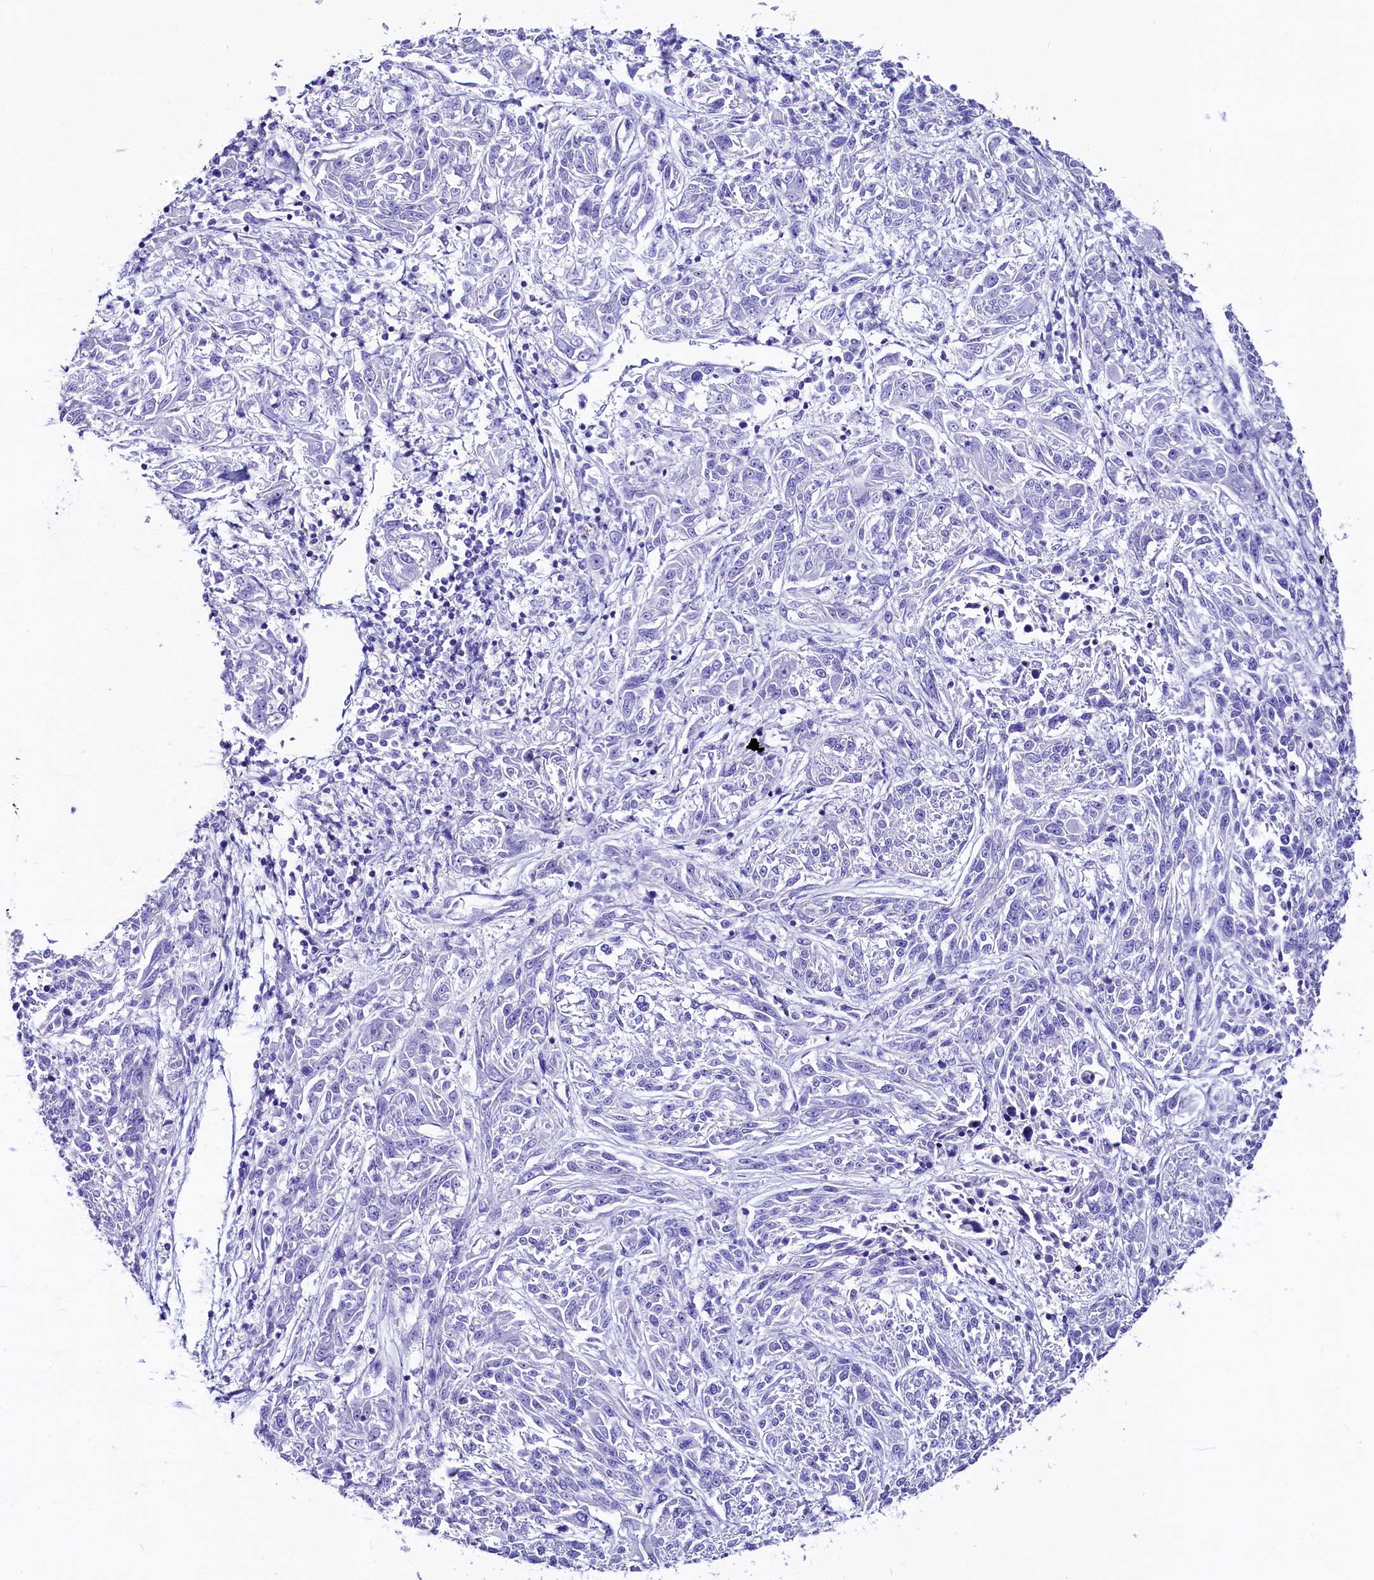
{"staining": {"intensity": "negative", "quantity": "none", "location": "none"}, "tissue": "melanoma", "cell_type": "Tumor cells", "image_type": "cancer", "snomed": [{"axis": "morphology", "description": "Malignant melanoma, NOS"}, {"axis": "topography", "description": "Skin"}], "caption": "Micrograph shows no significant protein positivity in tumor cells of melanoma. The staining is performed using DAB brown chromogen with nuclei counter-stained in using hematoxylin.", "gene": "RBP3", "patient": {"sex": "male", "age": 53}}